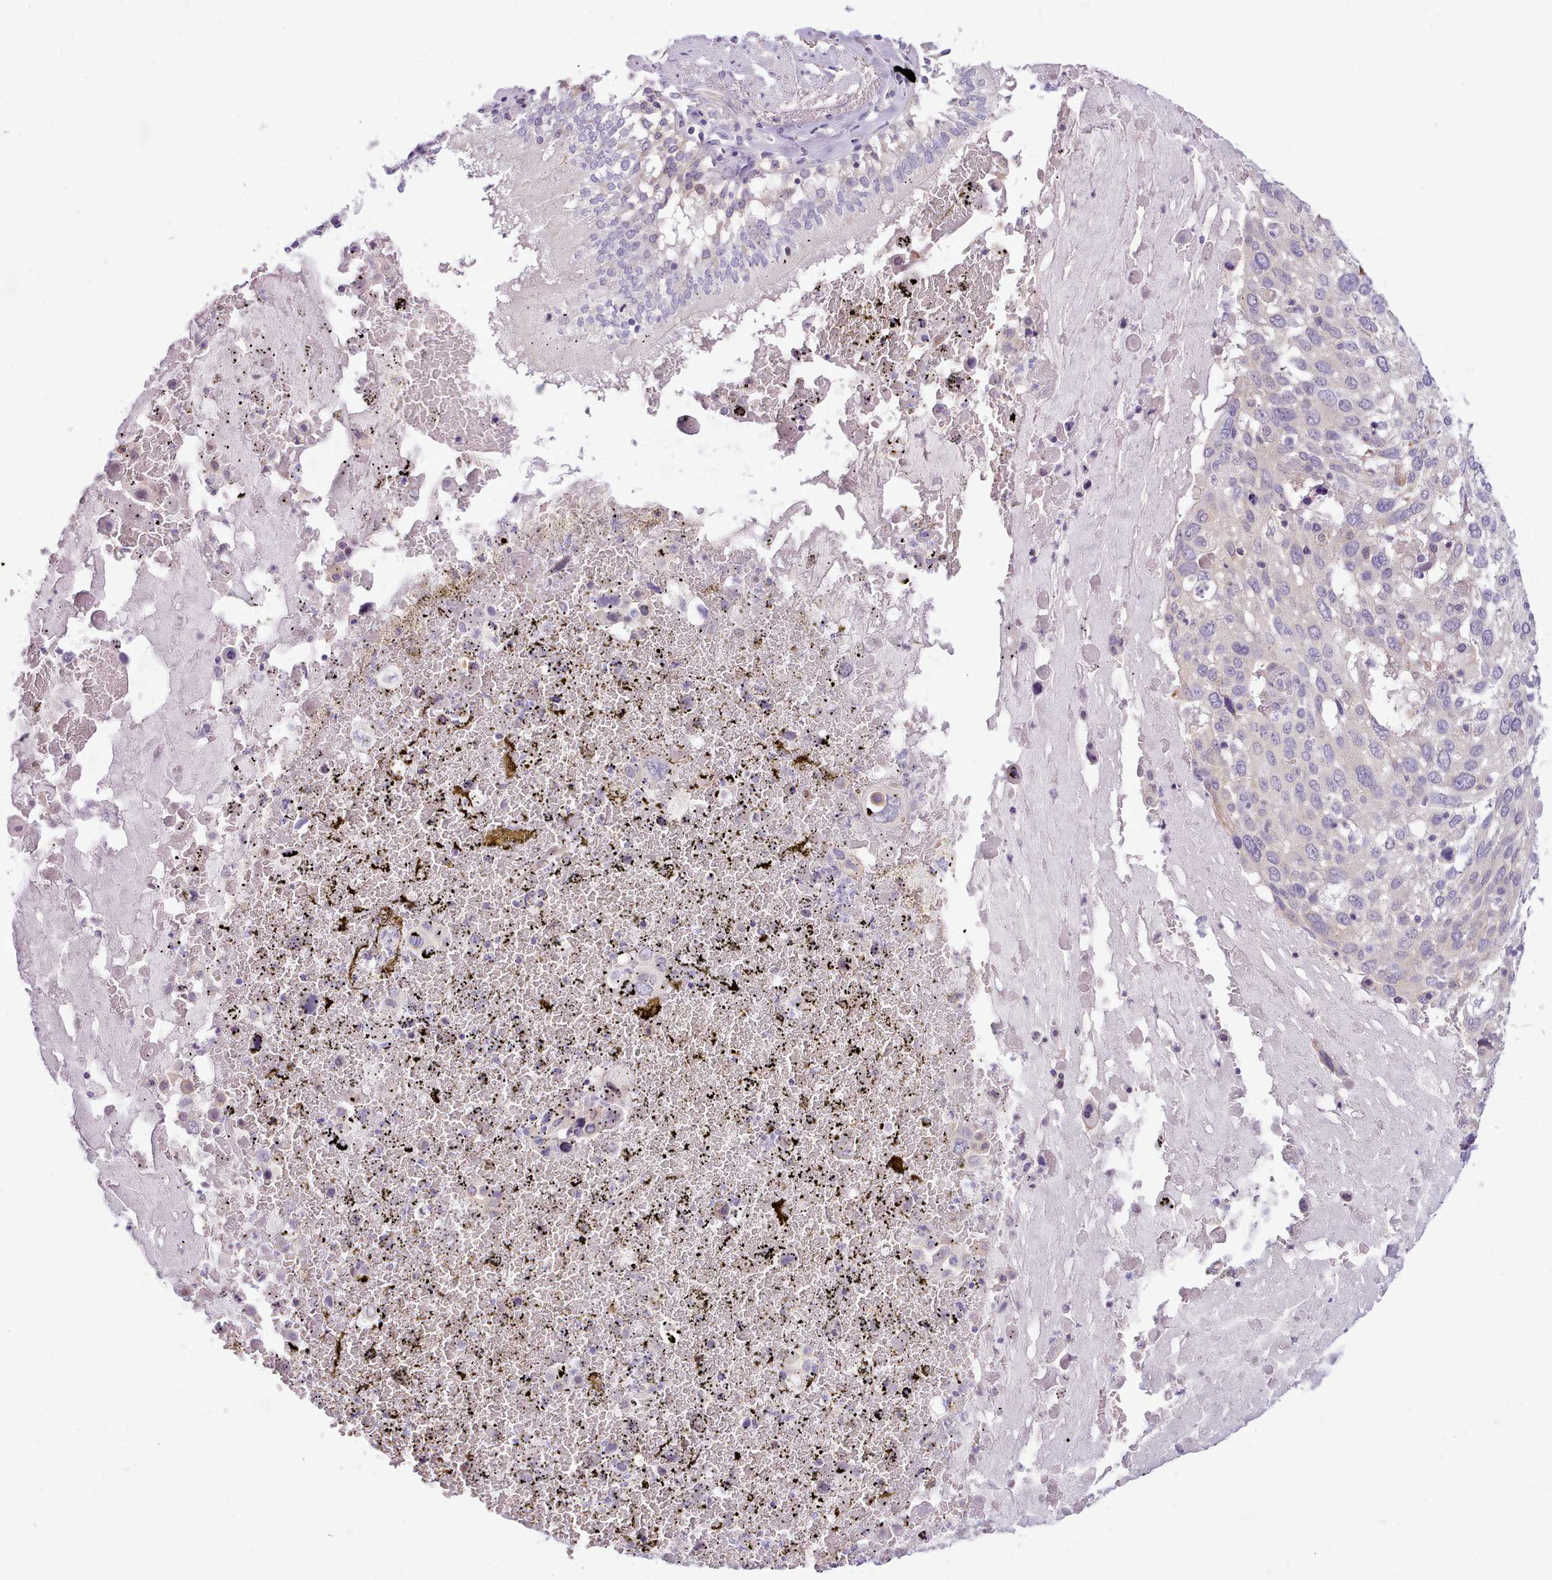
{"staining": {"intensity": "negative", "quantity": "none", "location": "none"}, "tissue": "lung cancer", "cell_type": "Tumor cells", "image_type": "cancer", "snomed": [{"axis": "morphology", "description": "Squamous cell carcinoma, NOS"}, {"axis": "topography", "description": "Lung"}], "caption": "There is no significant staining in tumor cells of squamous cell carcinoma (lung). (DAB immunohistochemistry visualized using brightfield microscopy, high magnification).", "gene": "CYP2A13", "patient": {"sex": "male", "age": 65}}